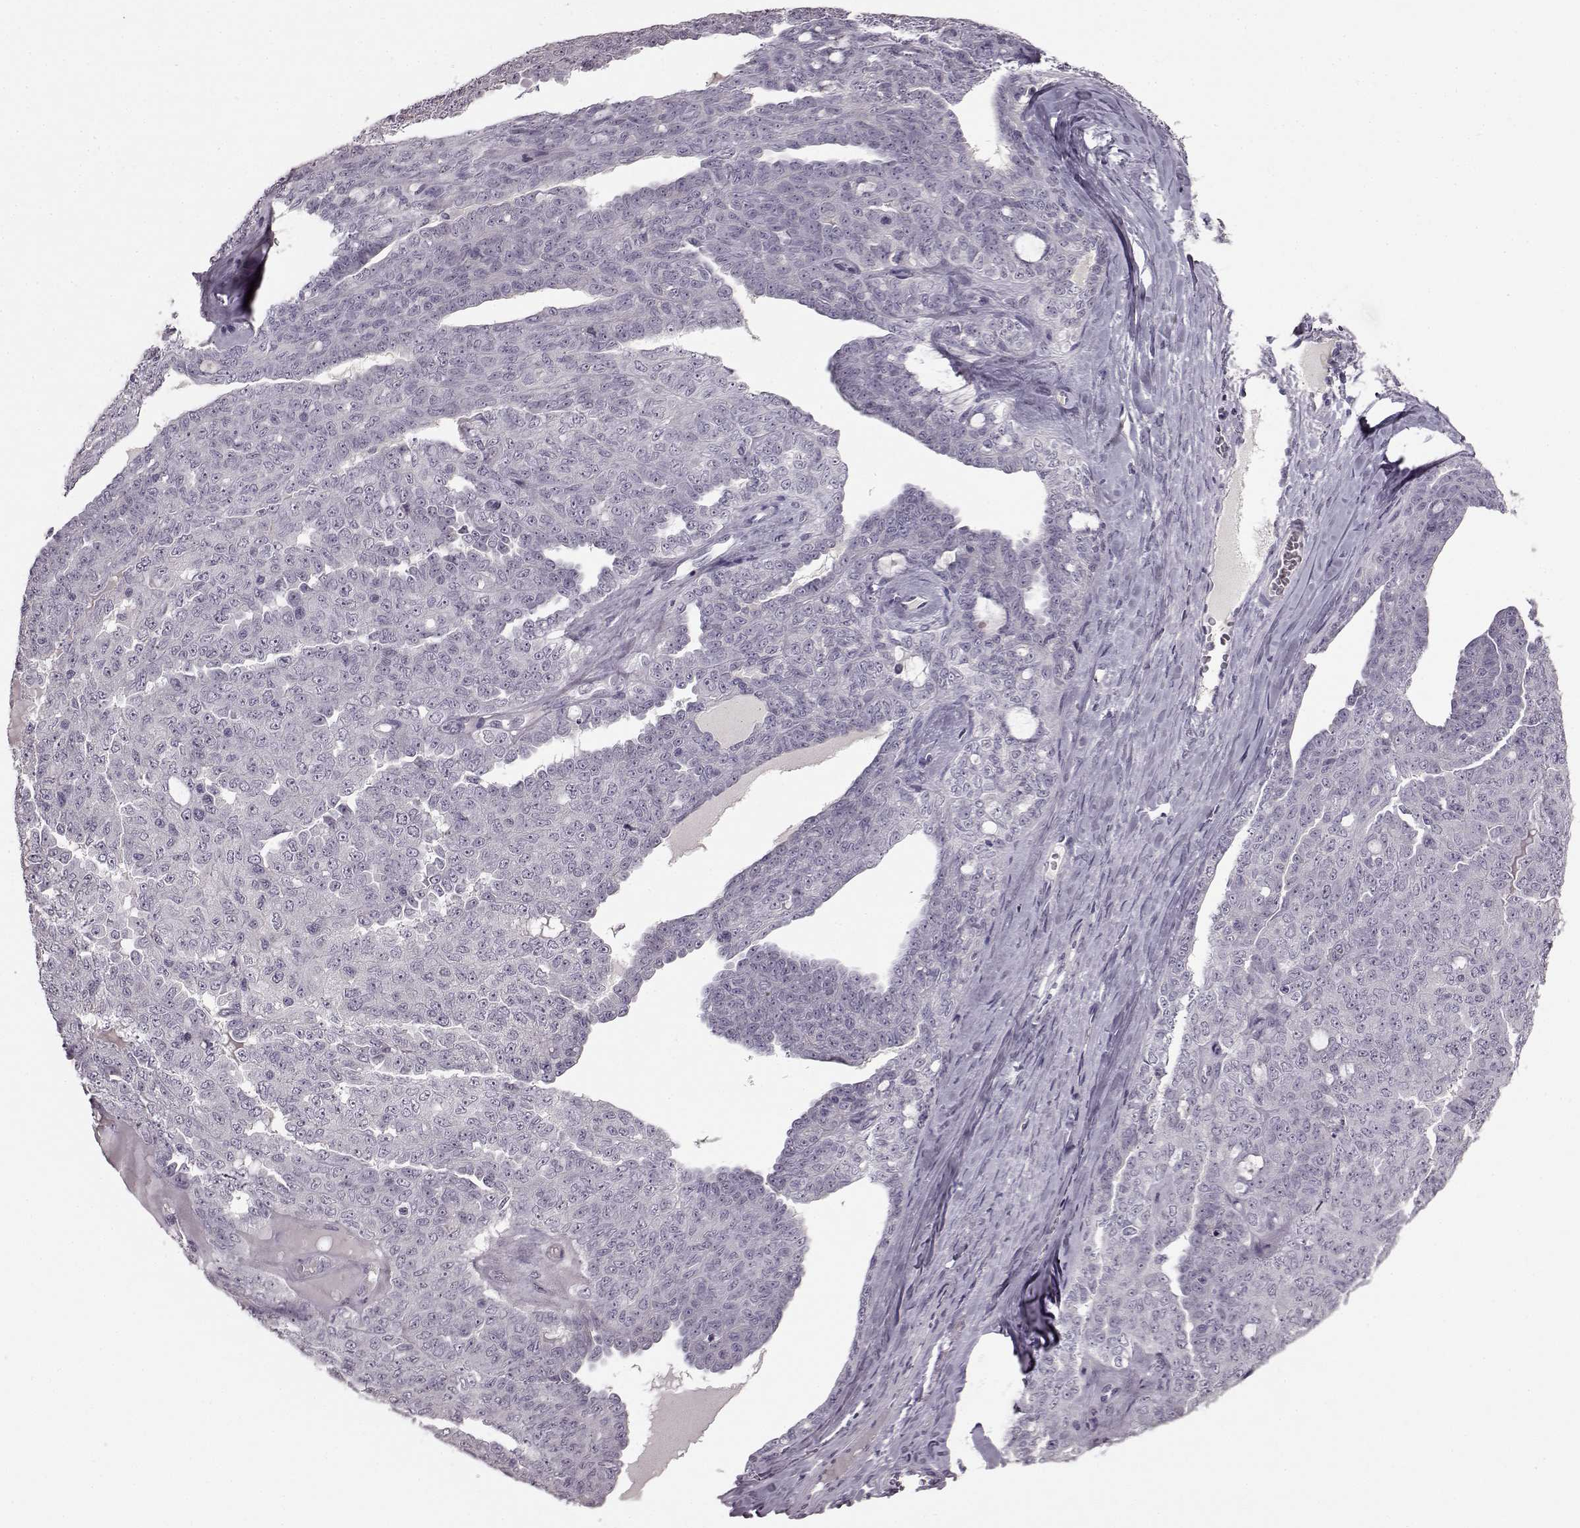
{"staining": {"intensity": "negative", "quantity": "none", "location": "none"}, "tissue": "ovarian cancer", "cell_type": "Tumor cells", "image_type": "cancer", "snomed": [{"axis": "morphology", "description": "Cystadenocarcinoma, serous, NOS"}, {"axis": "topography", "description": "Ovary"}], "caption": "A photomicrograph of human ovarian cancer (serous cystadenocarcinoma) is negative for staining in tumor cells.", "gene": "LHB", "patient": {"sex": "female", "age": 71}}